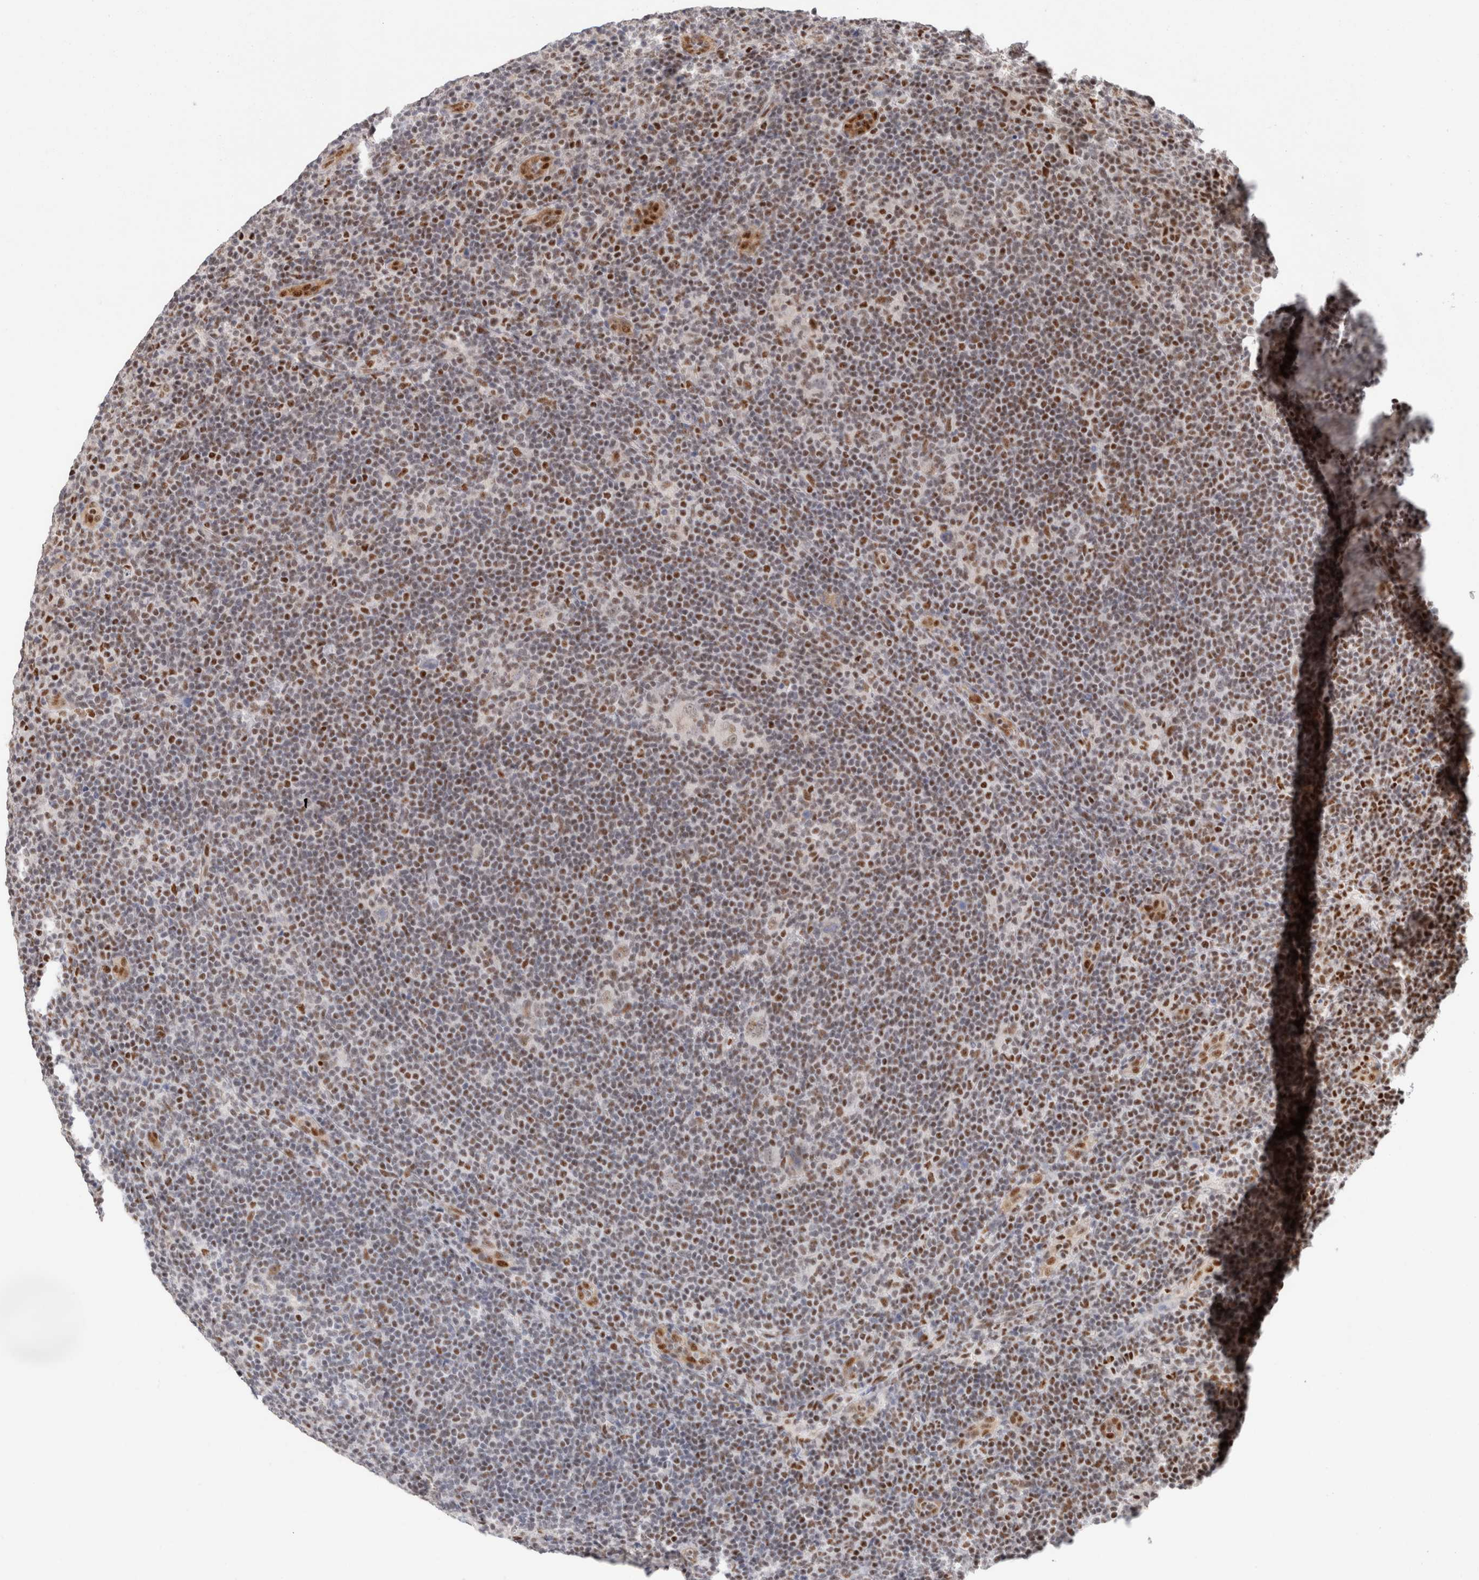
{"staining": {"intensity": "moderate", "quantity": "25%-75%", "location": "nuclear"}, "tissue": "lymphoma", "cell_type": "Tumor cells", "image_type": "cancer", "snomed": [{"axis": "morphology", "description": "Hodgkin's disease, NOS"}, {"axis": "topography", "description": "Lymph node"}], "caption": "Immunohistochemistry (DAB (3,3'-diaminobenzidine)) staining of lymphoma reveals moderate nuclear protein staining in approximately 25%-75% of tumor cells.", "gene": "ID3", "patient": {"sex": "female", "age": 57}}